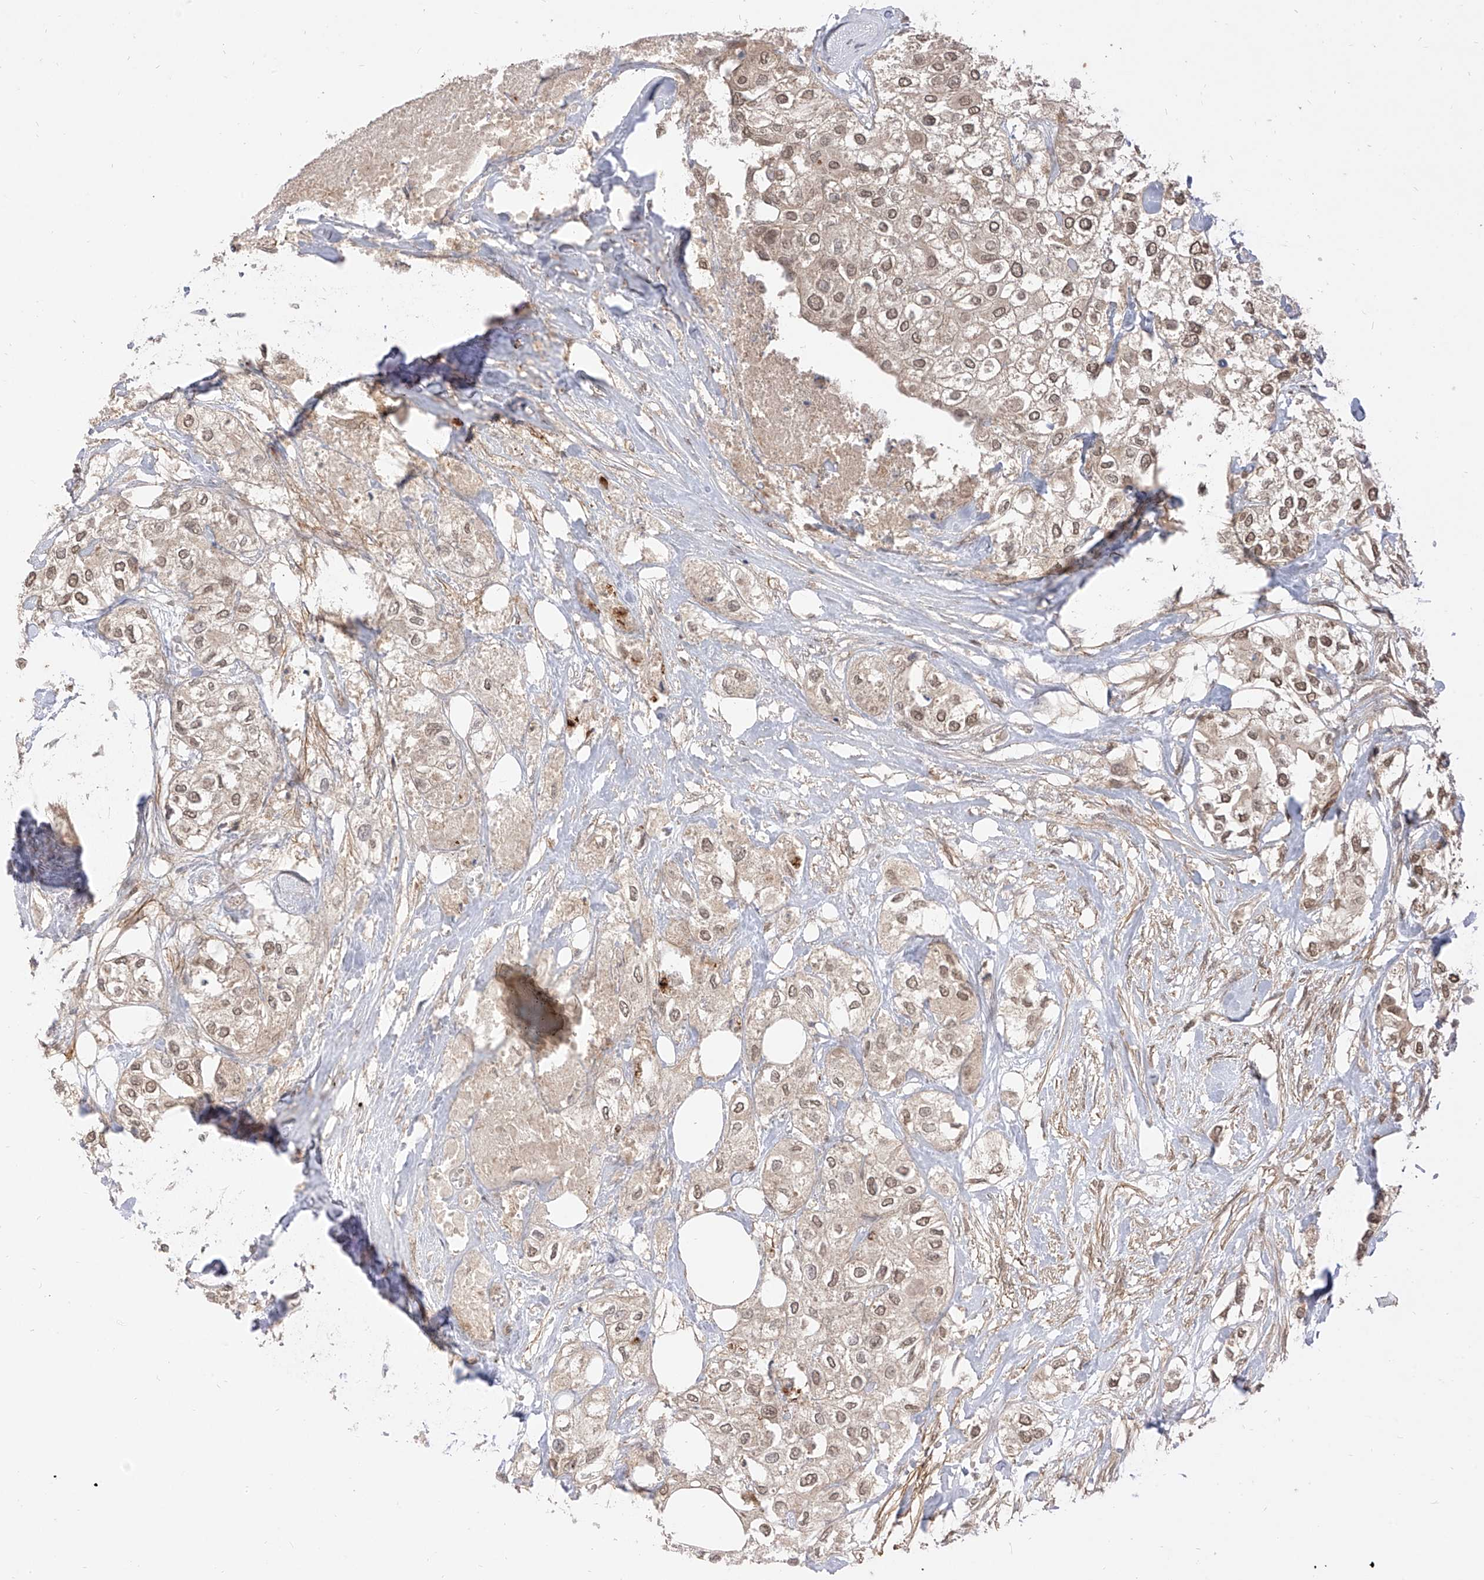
{"staining": {"intensity": "weak", "quantity": ">75%", "location": "nuclear"}, "tissue": "urothelial cancer", "cell_type": "Tumor cells", "image_type": "cancer", "snomed": [{"axis": "morphology", "description": "Urothelial carcinoma, High grade"}, {"axis": "topography", "description": "Urinary bladder"}], "caption": "A high-resolution histopathology image shows immunohistochemistry staining of high-grade urothelial carcinoma, which exhibits weak nuclear staining in about >75% of tumor cells.", "gene": "LCOR", "patient": {"sex": "male", "age": 64}}